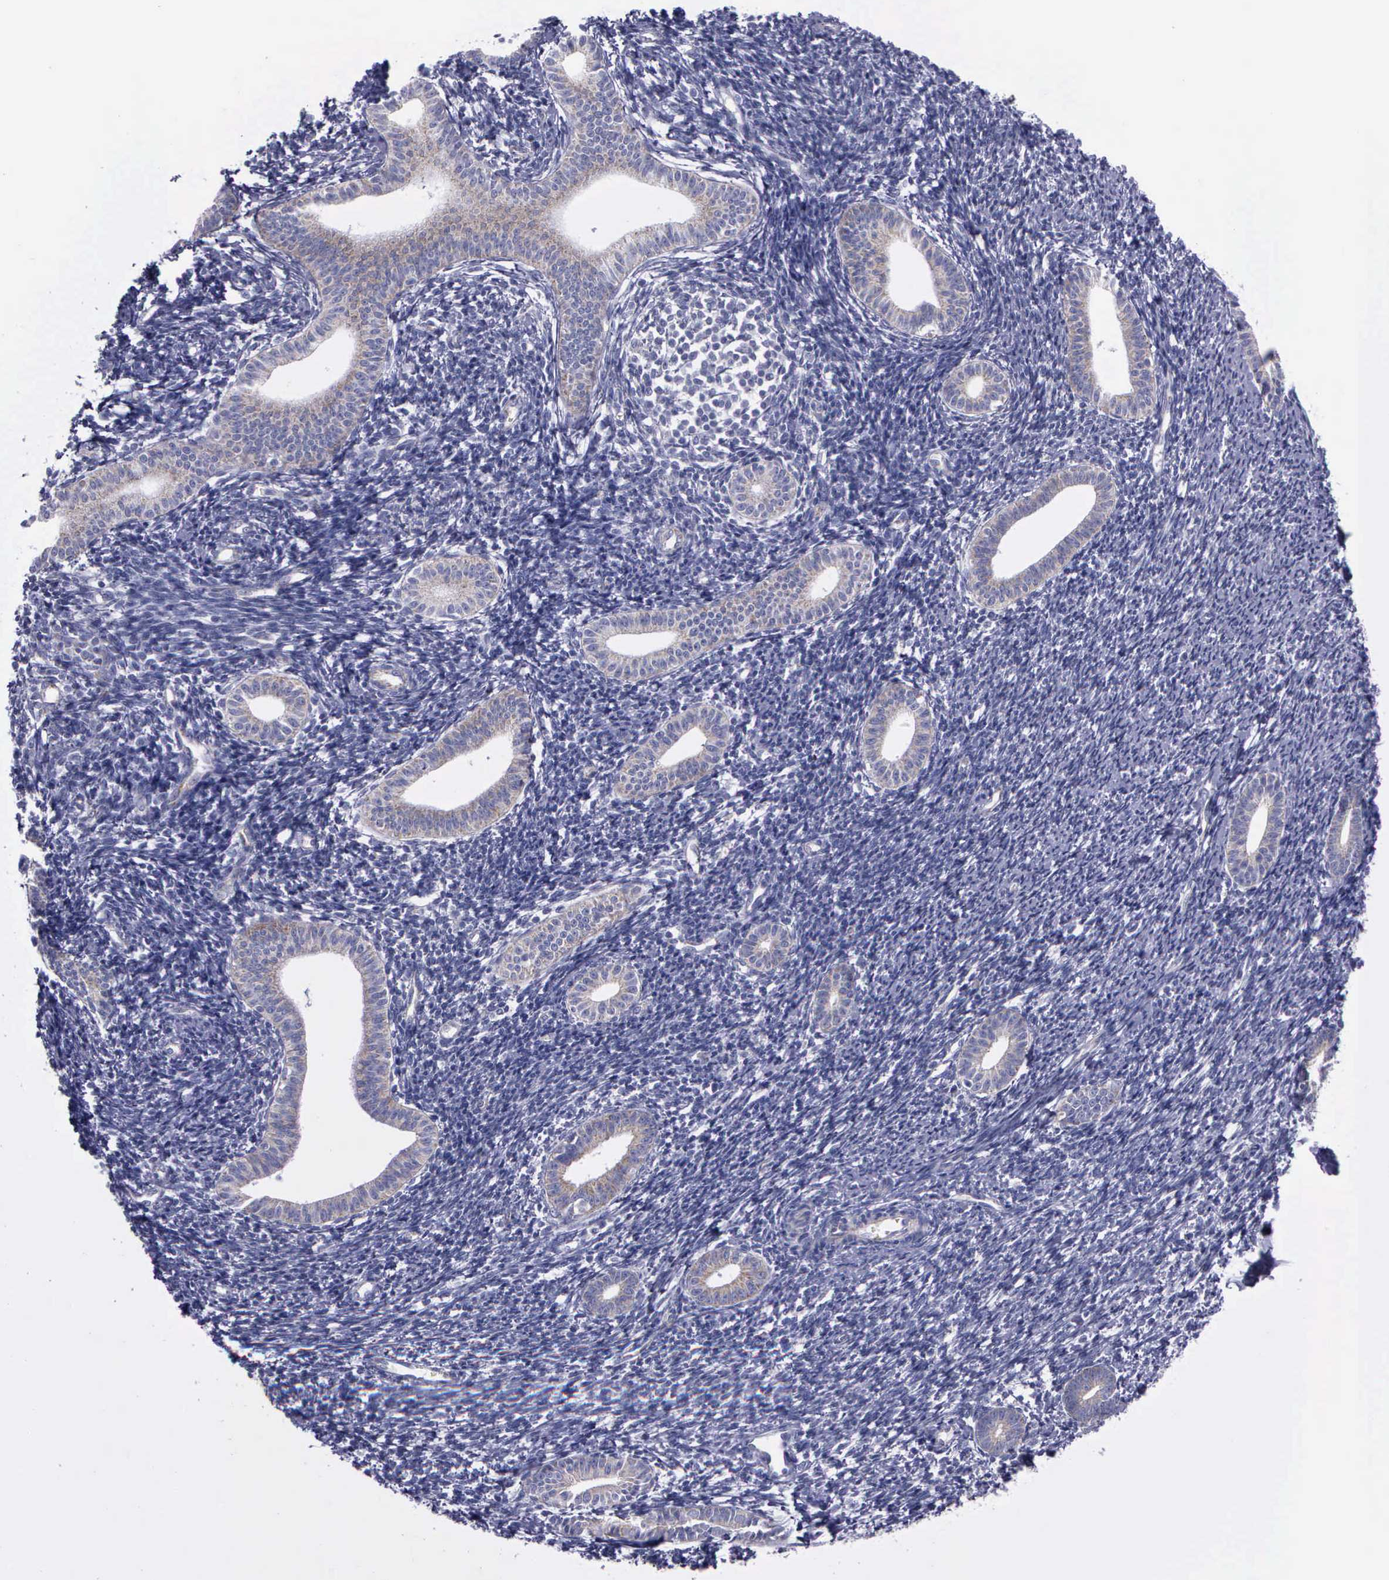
{"staining": {"intensity": "negative", "quantity": "none", "location": "none"}, "tissue": "endometrium", "cell_type": "Cells in endometrial stroma", "image_type": "normal", "snomed": [{"axis": "morphology", "description": "Normal tissue, NOS"}, {"axis": "topography", "description": "Endometrium"}], "caption": "Immunohistochemistry (IHC) of normal human endometrium demonstrates no expression in cells in endometrial stroma.", "gene": "SYNJ2BP", "patient": {"sex": "female", "age": 52}}